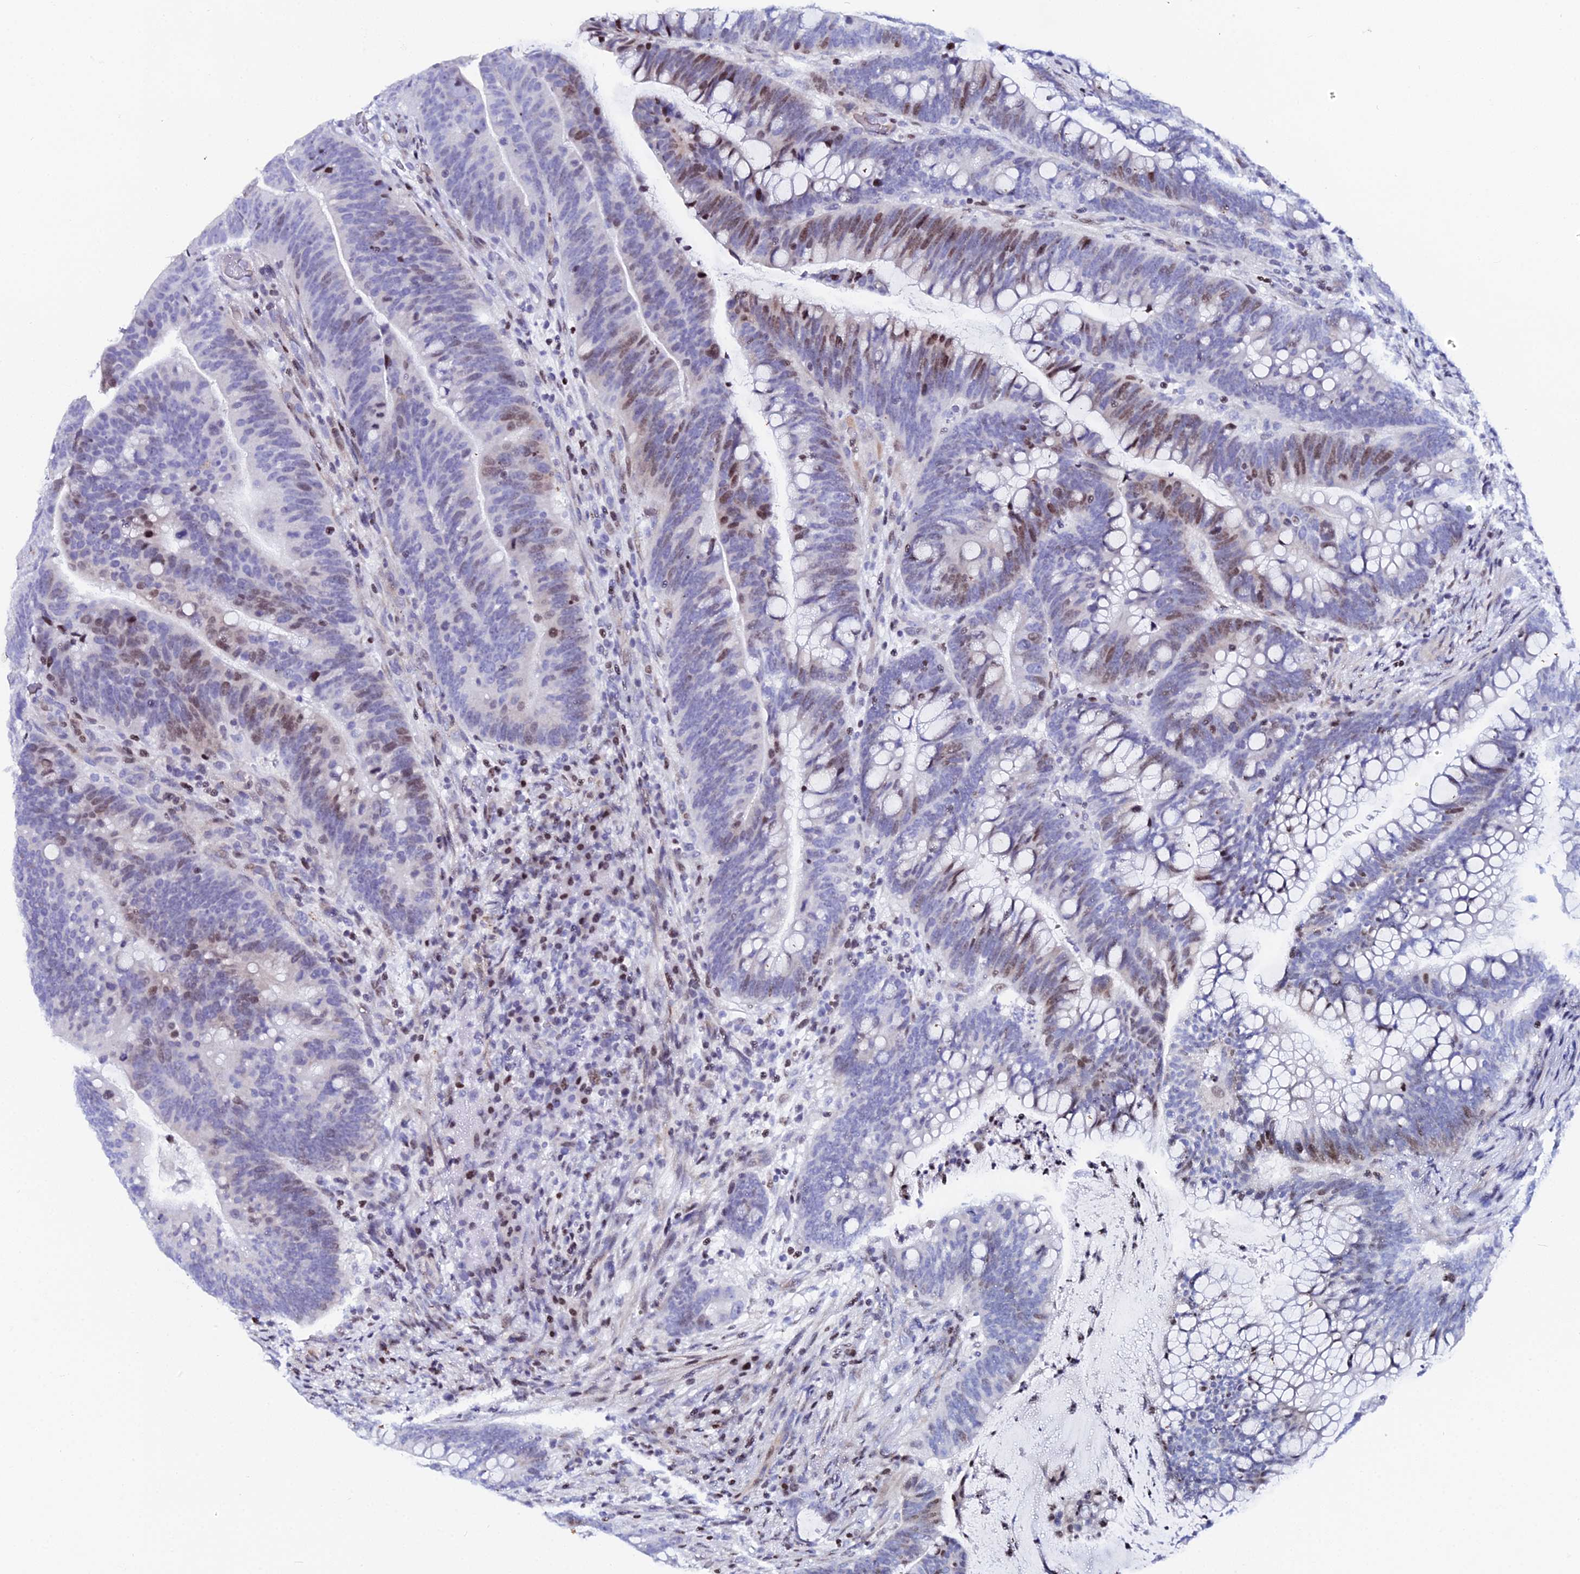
{"staining": {"intensity": "moderate", "quantity": "<25%", "location": "nuclear"}, "tissue": "colorectal cancer", "cell_type": "Tumor cells", "image_type": "cancer", "snomed": [{"axis": "morphology", "description": "Adenocarcinoma, NOS"}, {"axis": "topography", "description": "Colon"}], "caption": "DAB (3,3'-diaminobenzidine) immunohistochemical staining of human adenocarcinoma (colorectal) exhibits moderate nuclear protein positivity in about <25% of tumor cells.", "gene": "MYNN", "patient": {"sex": "female", "age": 66}}